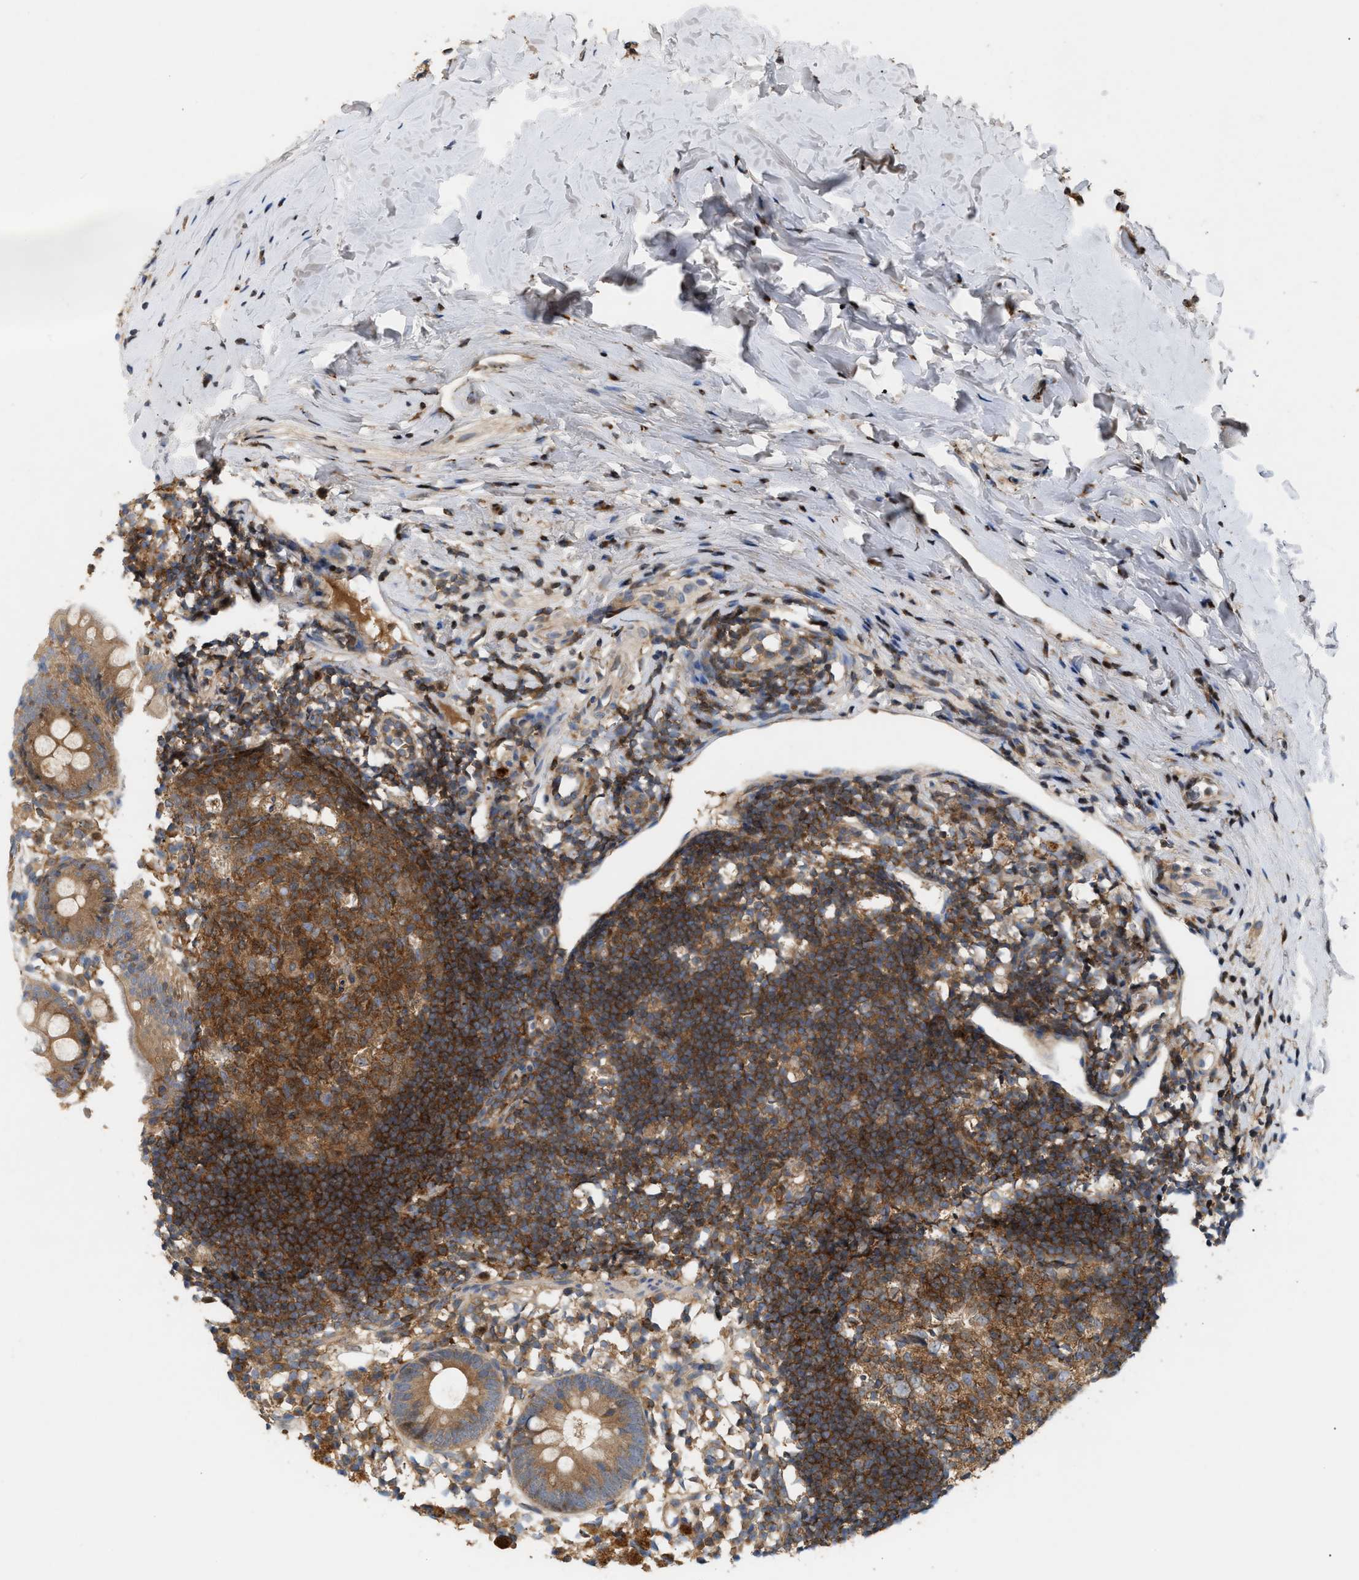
{"staining": {"intensity": "moderate", "quantity": ">75%", "location": "cytoplasmic/membranous"}, "tissue": "appendix", "cell_type": "Glandular cells", "image_type": "normal", "snomed": [{"axis": "morphology", "description": "Normal tissue, NOS"}, {"axis": "topography", "description": "Appendix"}], "caption": "Benign appendix was stained to show a protein in brown. There is medium levels of moderate cytoplasmic/membranous staining in approximately >75% of glandular cells. (DAB = brown stain, brightfield microscopy at high magnification).", "gene": "DBNL", "patient": {"sex": "female", "age": 20}}